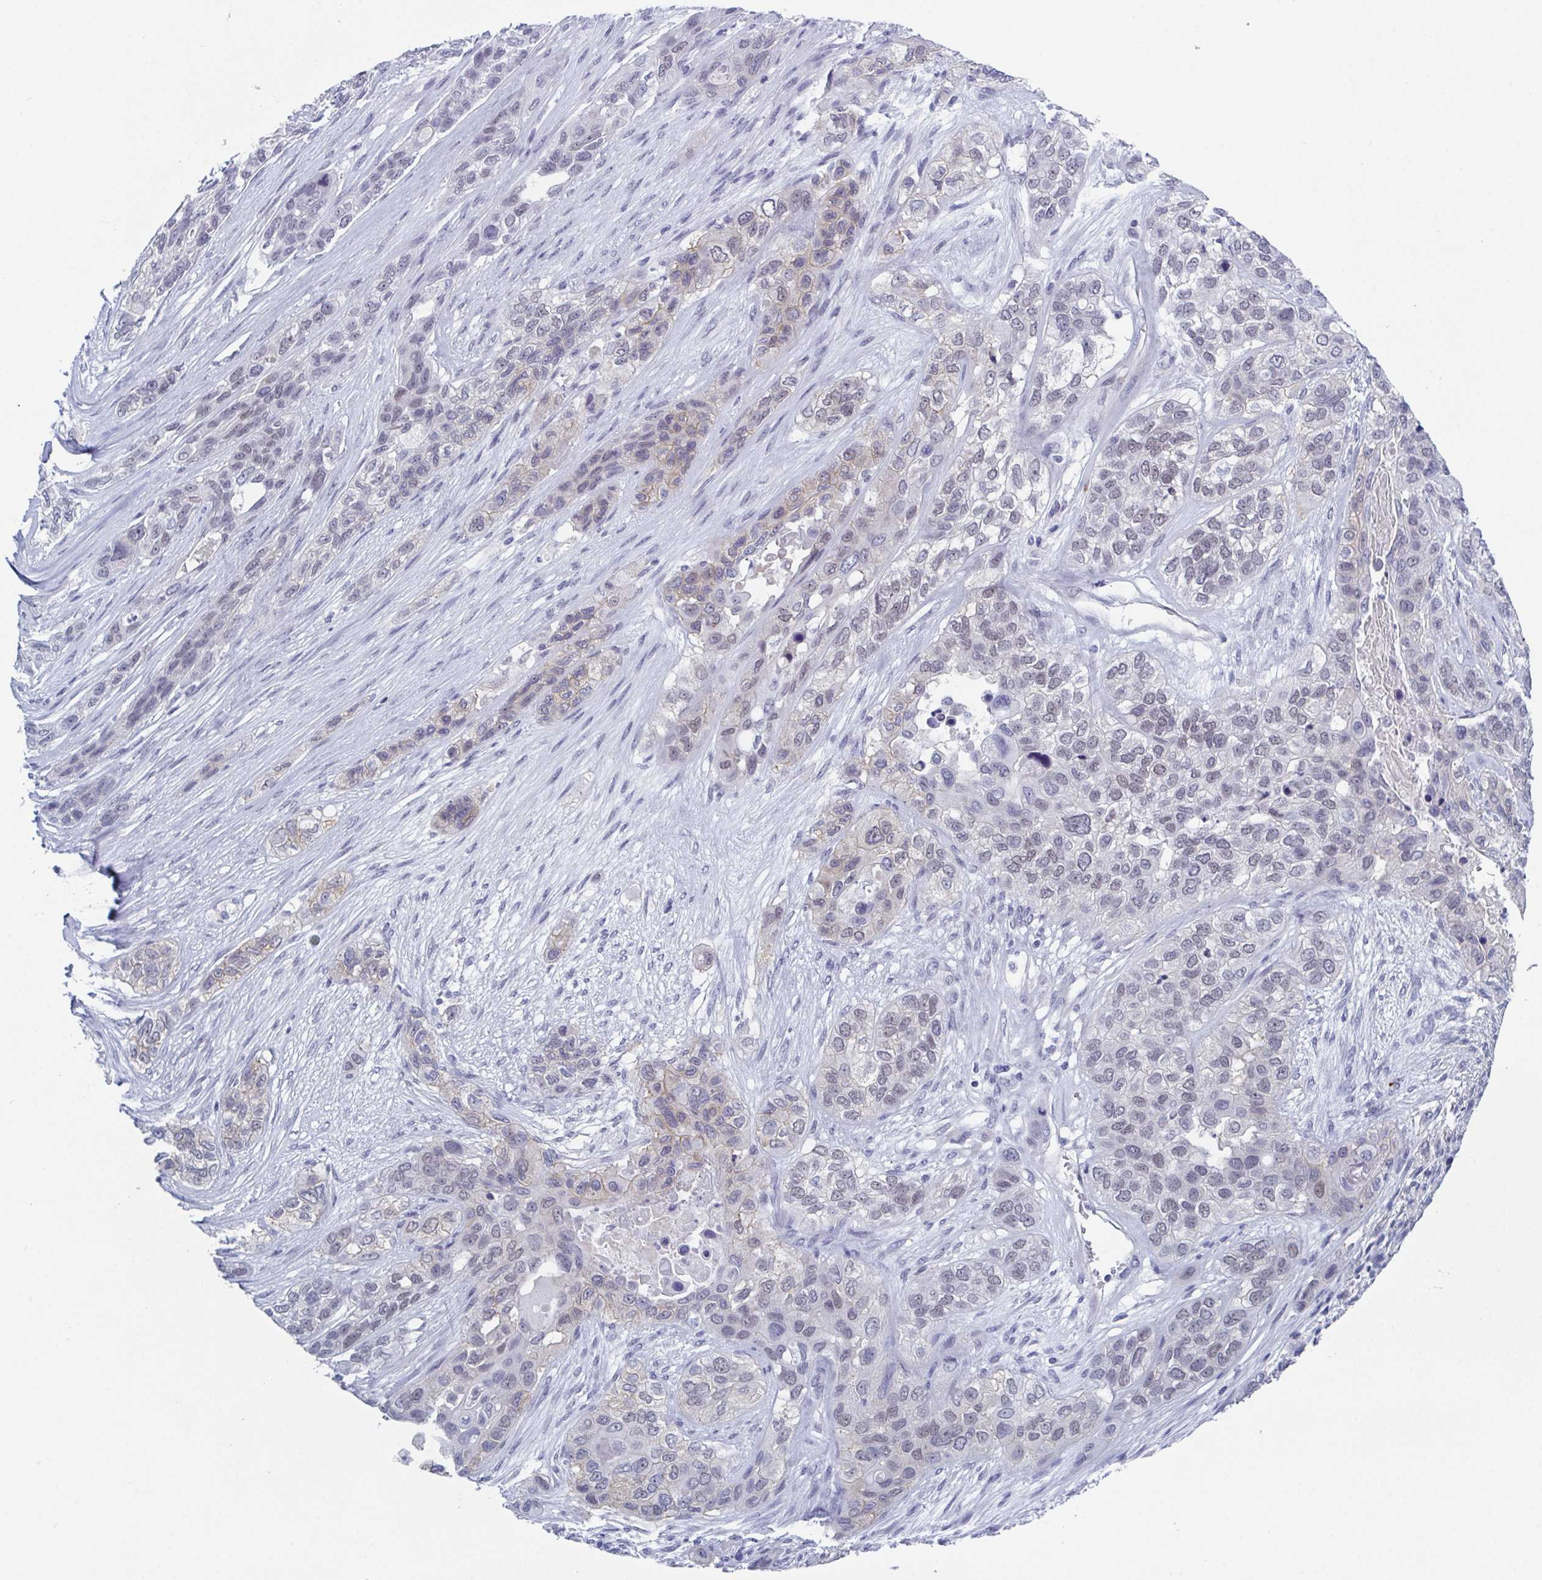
{"staining": {"intensity": "weak", "quantity": "<25%", "location": "nuclear"}, "tissue": "lung cancer", "cell_type": "Tumor cells", "image_type": "cancer", "snomed": [{"axis": "morphology", "description": "Squamous cell carcinoma, NOS"}, {"axis": "topography", "description": "Lung"}], "caption": "Immunohistochemistry (IHC) image of human lung cancer (squamous cell carcinoma) stained for a protein (brown), which displays no staining in tumor cells.", "gene": "ZFP64", "patient": {"sex": "female", "age": 70}}